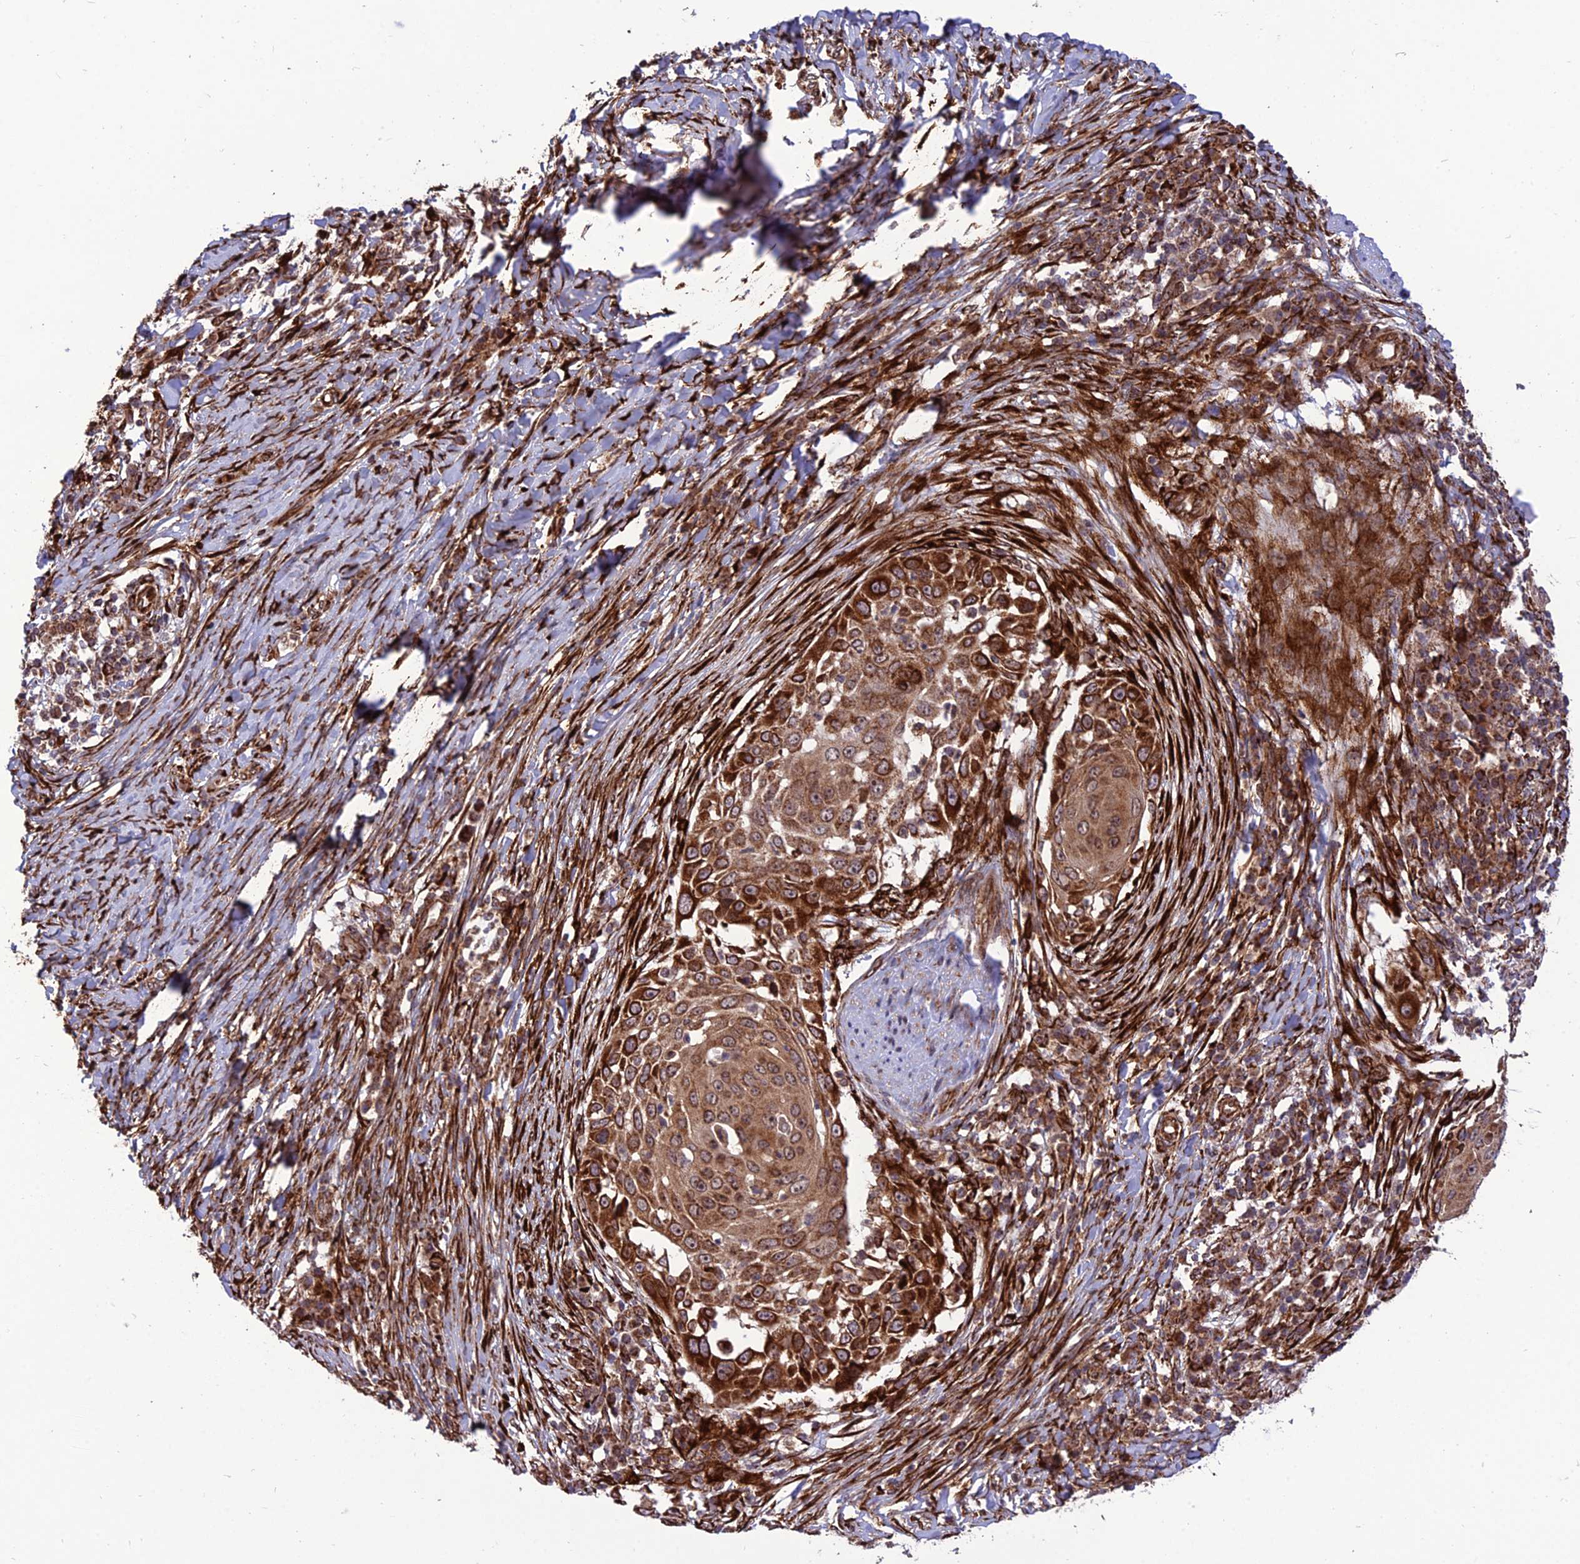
{"staining": {"intensity": "strong", "quantity": ">75%", "location": "cytoplasmic/membranous,nuclear"}, "tissue": "skin cancer", "cell_type": "Tumor cells", "image_type": "cancer", "snomed": [{"axis": "morphology", "description": "Squamous cell carcinoma, NOS"}, {"axis": "topography", "description": "Skin"}], "caption": "Skin cancer (squamous cell carcinoma) stained for a protein demonstrates strong cytoplasmic/membranous and nuclear positivity in tumor cells.", "gene": "CRTAP", "patient": {"sex": "female", "age": 44}}